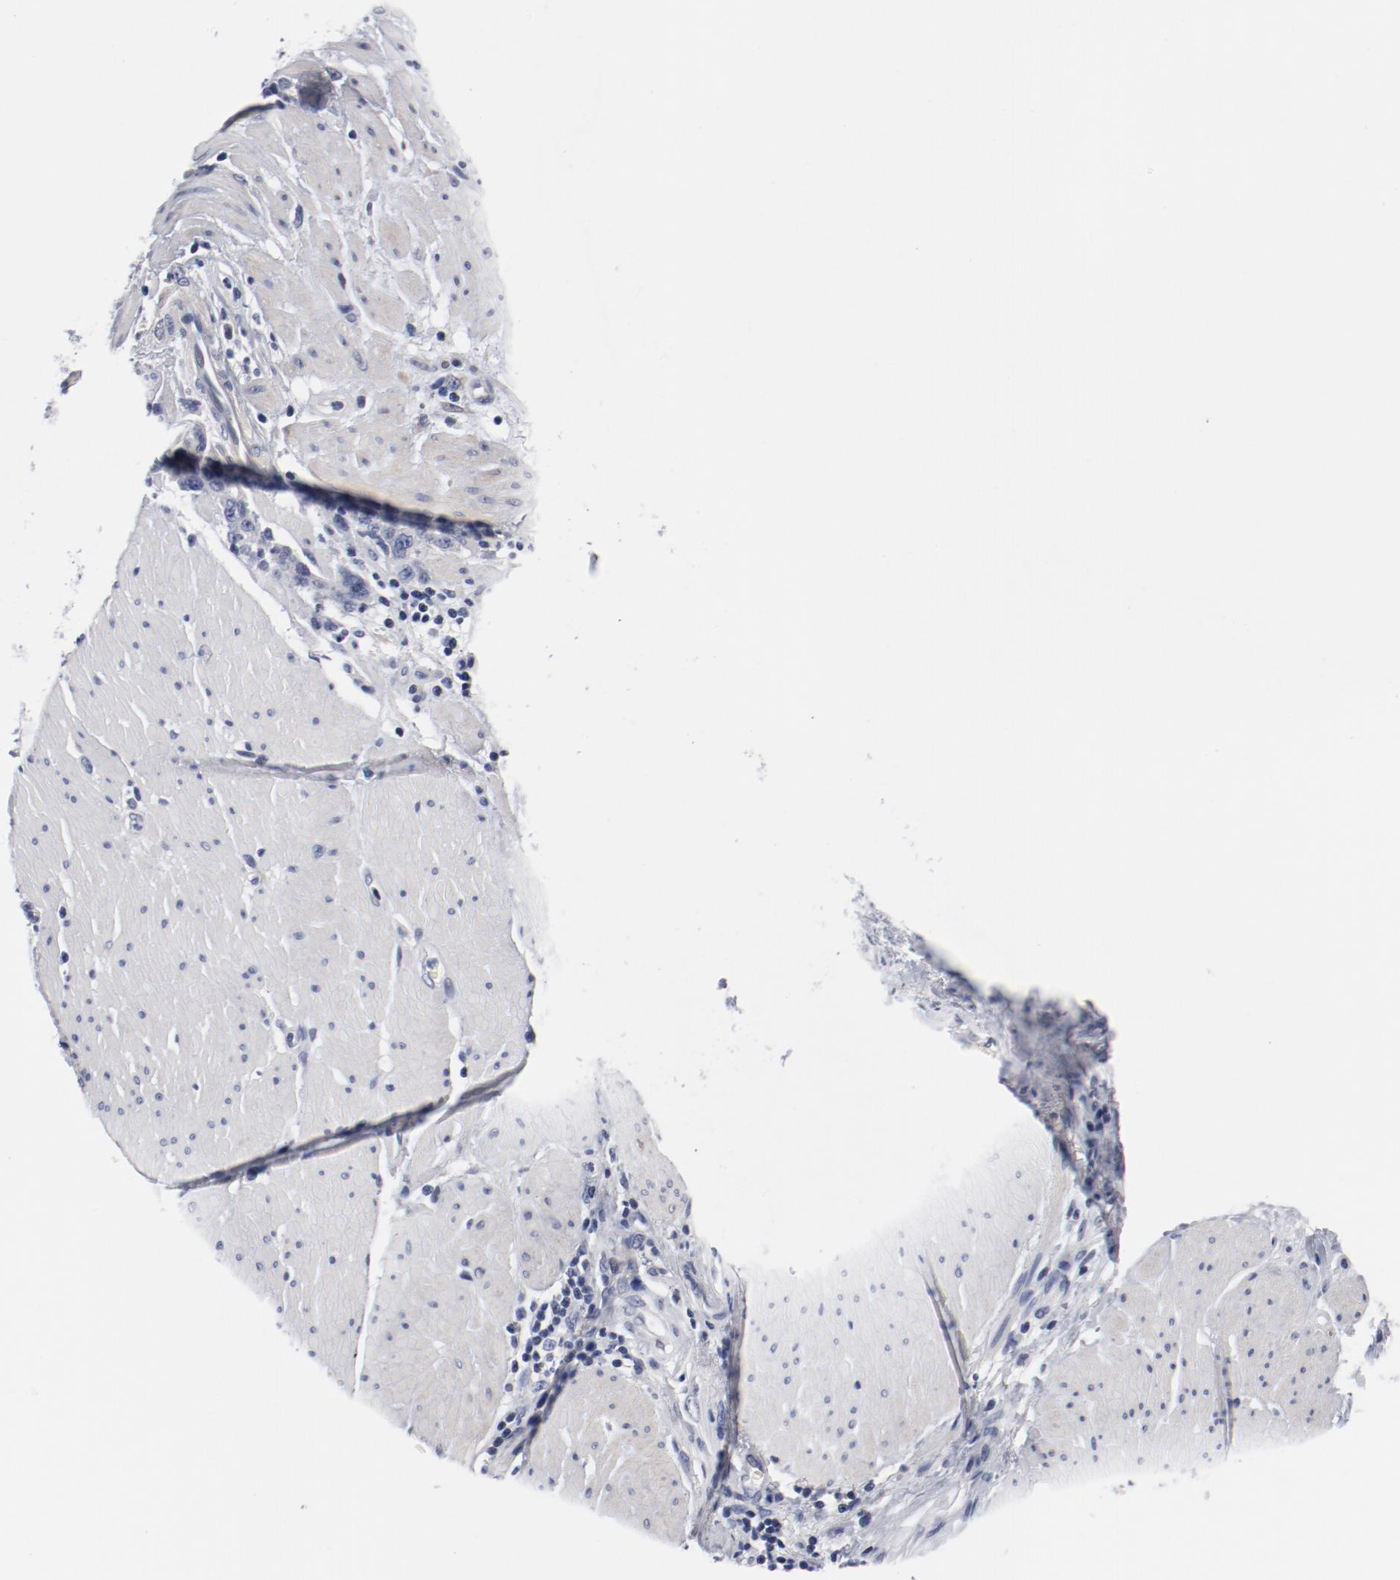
{"staining": {"intensity": "negative", "quantity": "none", "location": "none"}, "tissue": "stomach cancer", "cell_type": "Tumor cells", "image_type": "cancer", "snomed": [{"axis": "morphology", "description": "Adenocarcinoma, NOS"}, {"axis": "topography", "description": "Stomach, lower"}], "caption": "Immunohistochemistry (IHC) image of neoplastic tissue: stomach cancer stained with DAB exhibits no significant protein staining in tumor cells. The staining was performed using DAB (3,3'-diaminobenzidine) to visualize the protein expression in brown, while the nuclei were stained in blue with hematoxylin (Magnification: 20x).", "gene": "KCNK13", "patient": {"sex": "male", "age": 88}}